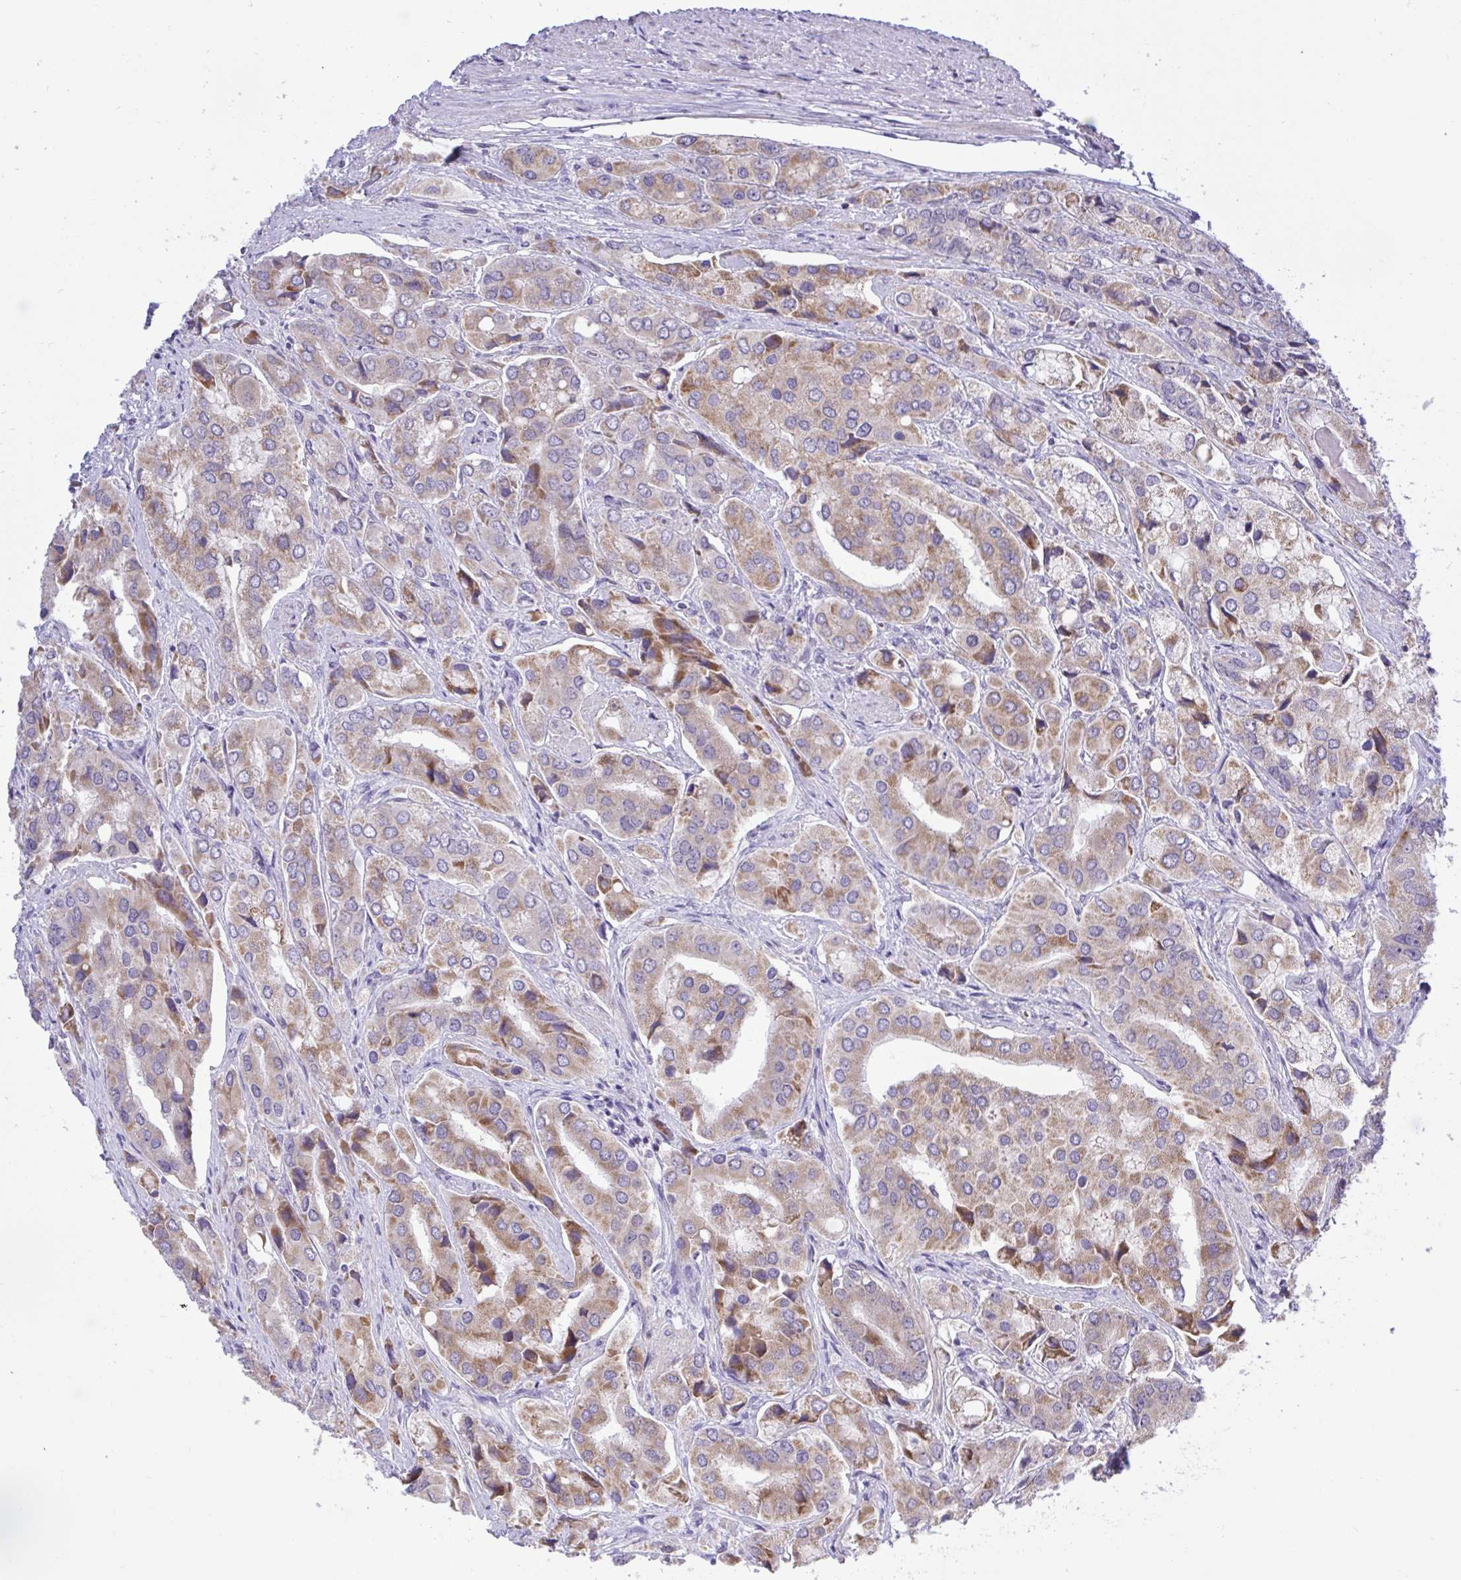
{"staining": {"intensity": "moderate", "quantity": "25%-75%", "location": "cytoplasmic/membranous"}, "tissue": "prostate cancer", "cell_type": "Tumor cells", "image_type": "cancer", "snomed": [{"axis": "morphology", "description": "Adenocarcinoma, Low grade"}, {"axis": "topography", "description": "Prostate"}], "caption": "About 25%-75% of tumor cells in adenocarcinoma (low-grade) (prostate) display moderate cytoplasmic/membranous protein expression as visualized by brown immunohistochemical staining.", "gene": "XAF1", "patient": {"sex": "male", "age": 69}}